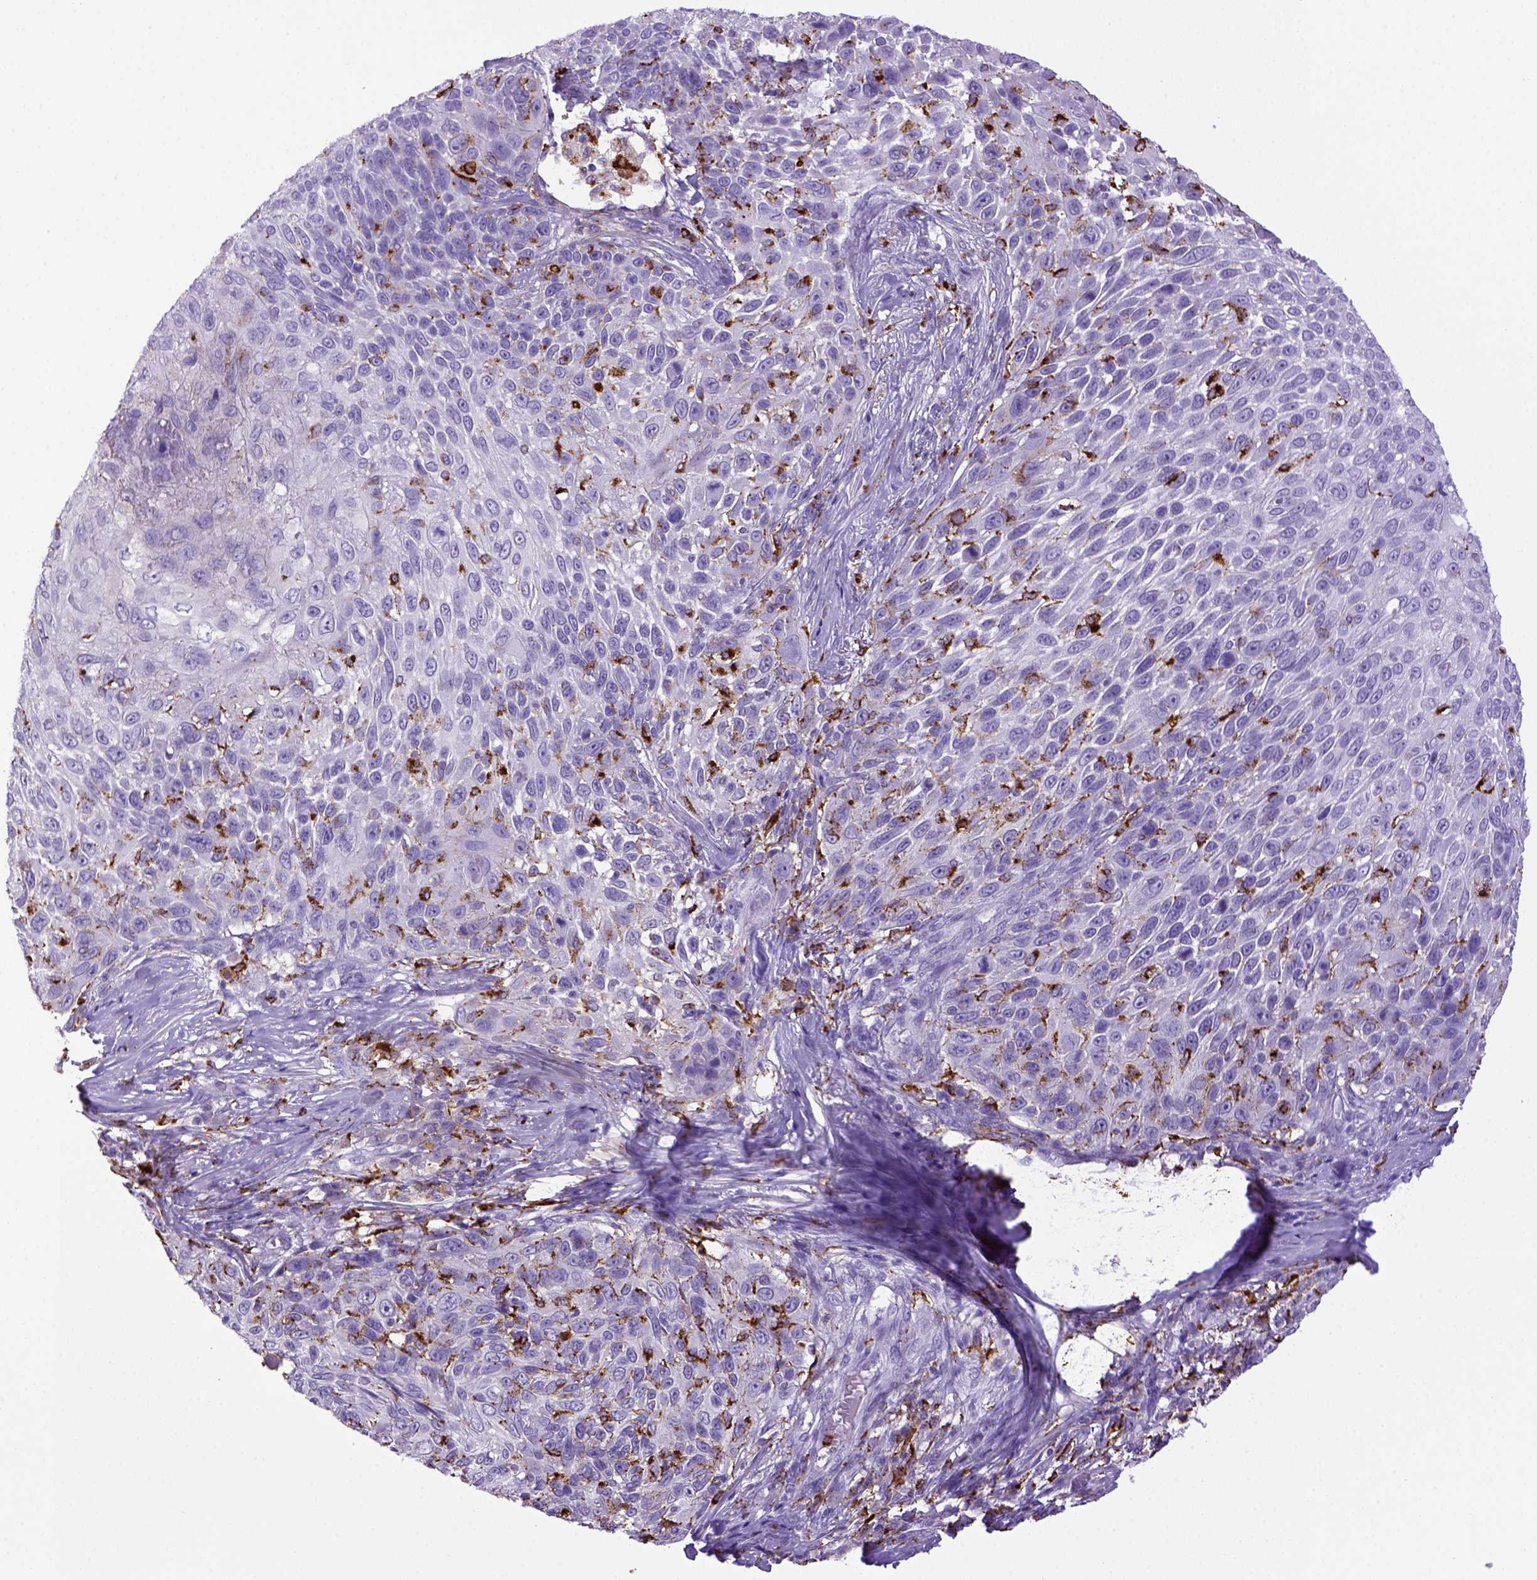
{"staining": {"intensity": "negative", "quantity": "none", "location": "none"}, "tissue": "skin cancer", "cell_type": "Tumor cells", "image_type": "cancer", "snomed": [{"axis": "morphology", "description": "Squamous cell carcinoma, NOS"}, {"axis": "topography", "description": "Skin"}], "caption": "Skin cancer was stained to show a protein in brown. There is no significant positivity in tumor cells. The staining is performed using DAB (3,3'-diaminobenzidine) brown chromogen with nuclei counter-stained in using hematoxylin.", "gene": "CD68", "patient": {"sex": "male", "age": 92}}